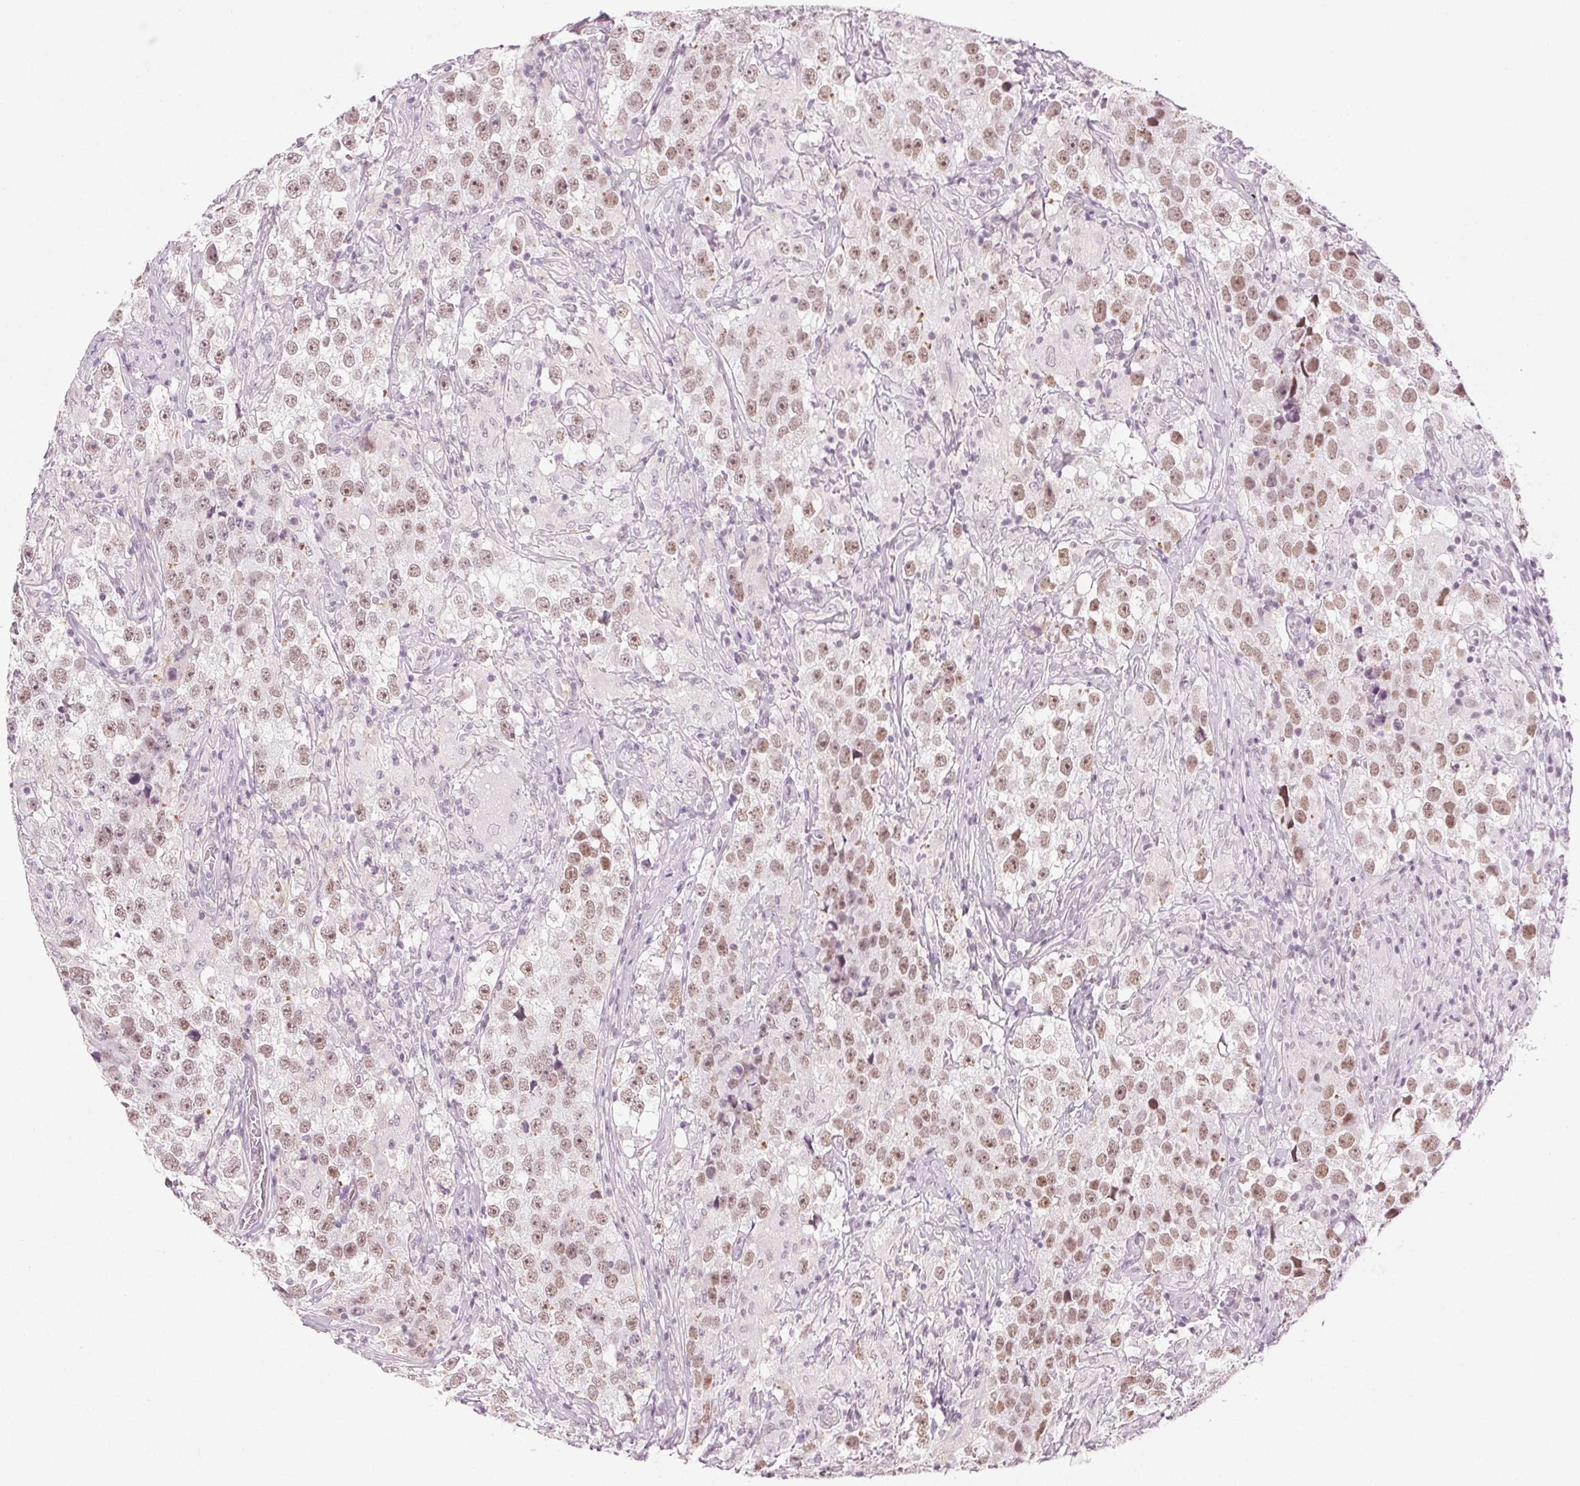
{"staining": {"intensity": "weak", "quantity": ">75%", "location": "nuclear"}, "tissue": "testis cancer", "cell_type": "Tumor cells", "image_type": "cancer", "snomed": [{"axis": "morphology", "description": "Seminoma, NOS"}, {"axis": "topography", "description": "Testis"}], "caption": "This photomicrograph exhibits testis seminoma stained with IHC to label a protein in brown. The nuclear of tumor cells show weak positivity for the protein. Nuclei are counter-stained blue.", "gene": "AIF1L", "patient": {"sex": "male", "age": 46}}